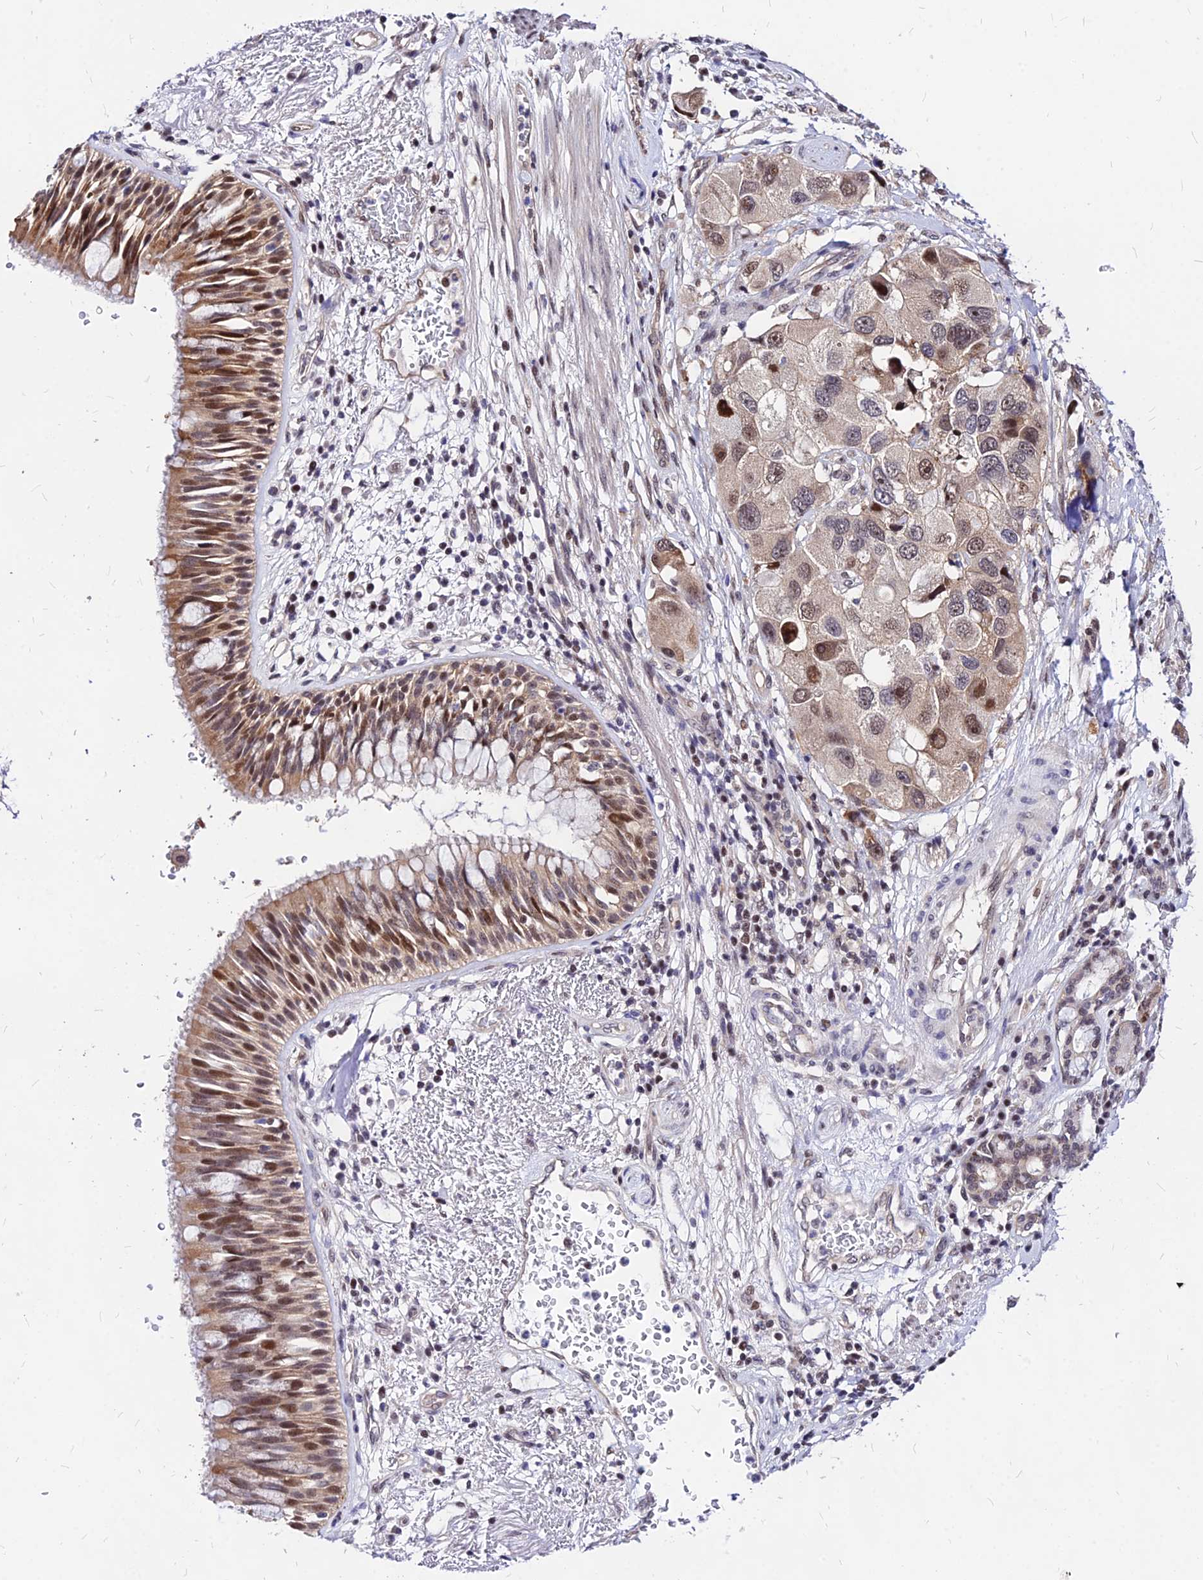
{"staining": {"intensity": "moderate", "quantity": ">75%", "location": "cytoplasmic/membranous,nuclear"}, "tissue": "bronchus", "cell_type": "Respiratory epithelial cells", "image_type": "normal", "snomed": [{"axis": "morphology", "description": "Normal tissue, NOS"}, {"axis": "morphology", "description": "Adenocarcinoma, NOS"}, {"axis": "morphology", "description": "Adenocarcinoma, metastatic, NOS"}, {"axis": "topography", "description": "Lymph node"}, {"axis": "topography", "description": "Bronchus"}, {"axis": "topography", "description": "Lung"}], "caption": "This photomicrograph displays immunohistochemistry staining of benign bronchus, with medium moderate cytoplasmic/membranous,nuclear expression in approximately >75% of respiratory epithelial cells.", "gene": "DDX55", "patient": {"sex": "female", "age": 54}}